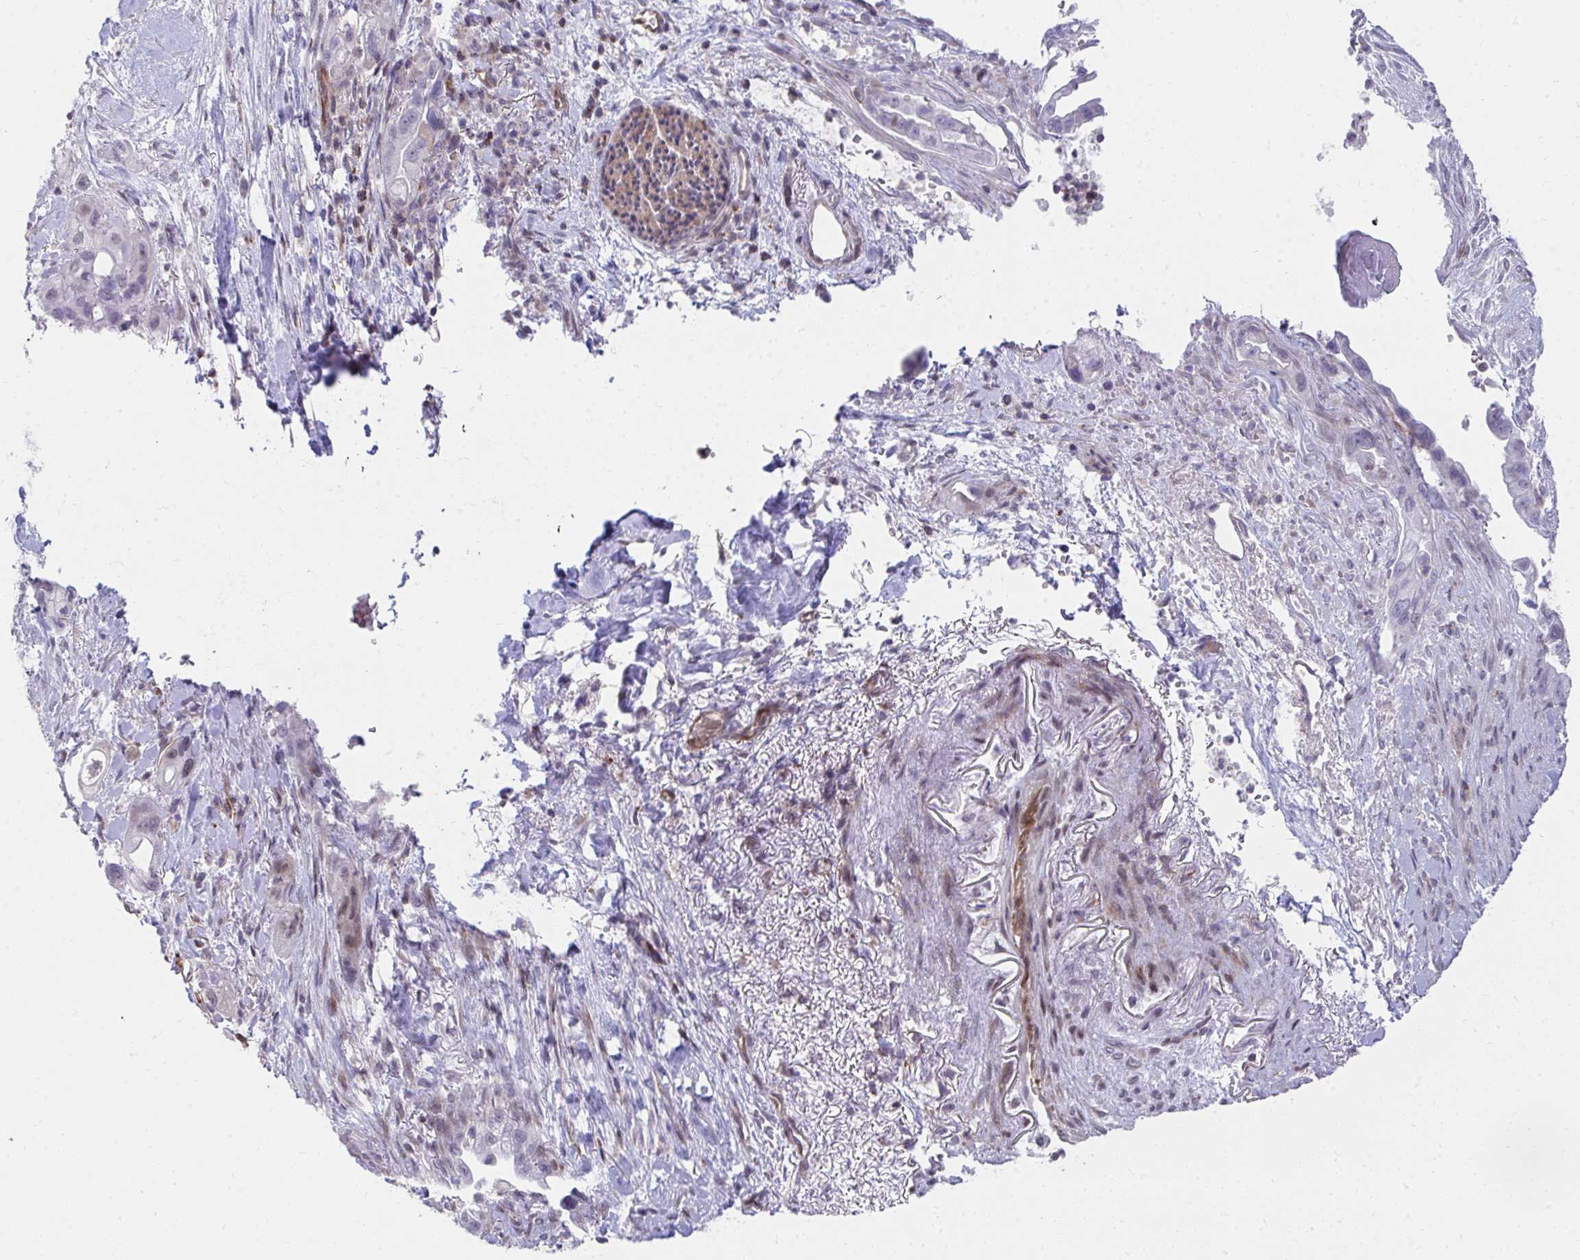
{"staining": {"intensity": "negative", "quantity": "none", "location": "none"}, "tissue": "pancreatic cancer", "cell_type": "Tumor cells", "image_type": "cancer", "snomed": [{"axis": "morphology", "description": "Adenocarcinoma, NOS"}, {"axis": "topography", "description": "Pancreas"}], "caption": "DAB (3,3'-diaminobenzidine) immunohistochemical staining of human pancreatic adenocarcinoma demonstrates no significant staining in tumor cells. (DAB (3,3'-diaminobenzidine) immunohistochemistry visualized using brightfield microscopy, high magnification).", "gene": "FOXN3", "patient": {"sex": "male", "age": 44}}